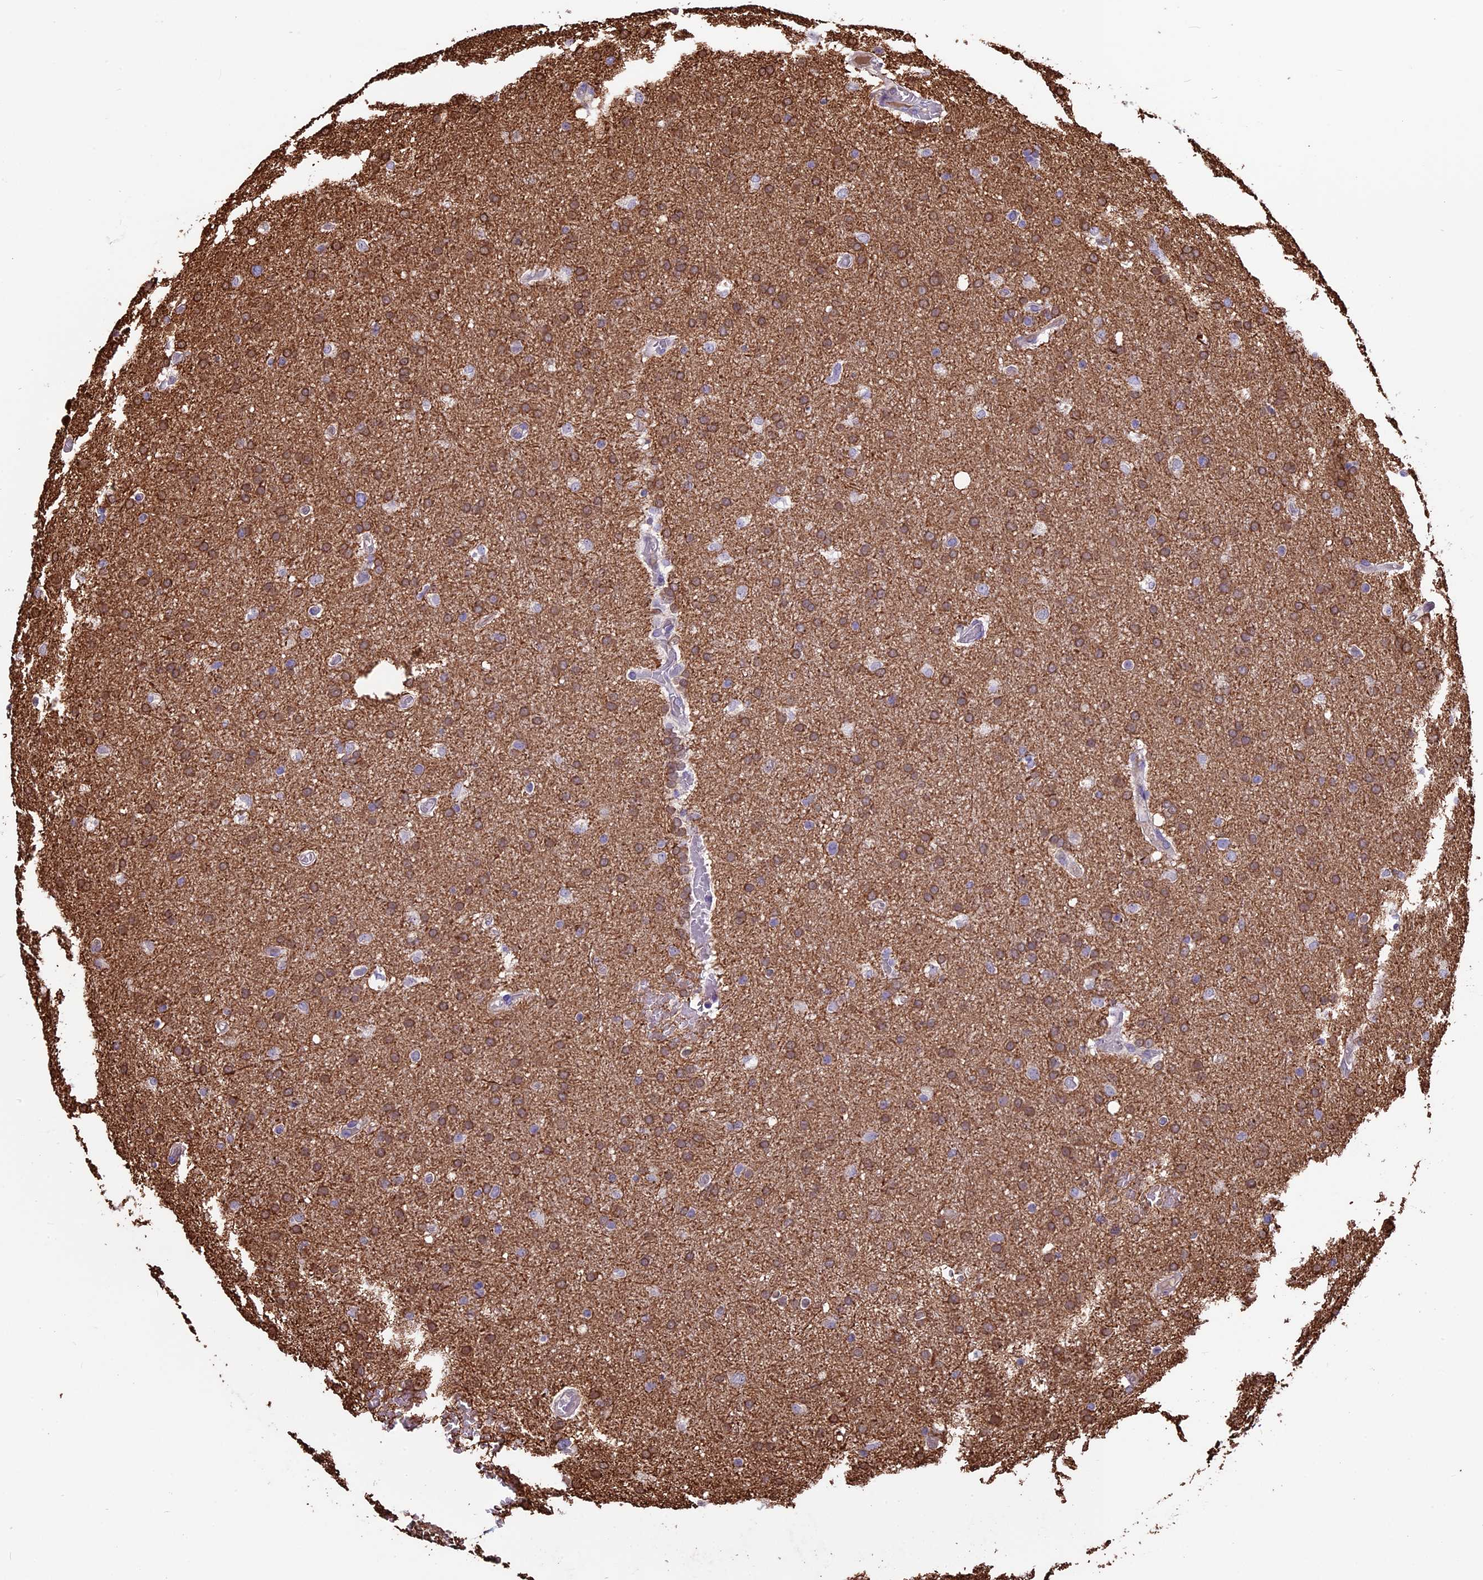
{"staining": {"intensity": "moderate", "quantity": ">75%", "location": "cytoplasmic/membranous"}, "tissue": "glioma", "cell_type": "Tumor cells", "image_type": "cancer", "snomed": [{"axis": "morphology", "description": "Glioma, malignant, High grade"}, {"axis": "topography", "description": "Cerebral cortex"}], "caption": "An immunohistochemistry (IHC) histopathology image of neoplastic tissue is shown. Protein staining in brown highlights moderate cytoplasmic/membranous positivity in glioma within tumor cells. The staining is performed using DAB (3,3'-diaminobenzidine) brown chromogen to label protein expression. The nuclei are counter-stained blue using hematoxylin.", "gene": "VWA3A", "patient": {"sex": "female", "age": 36}}